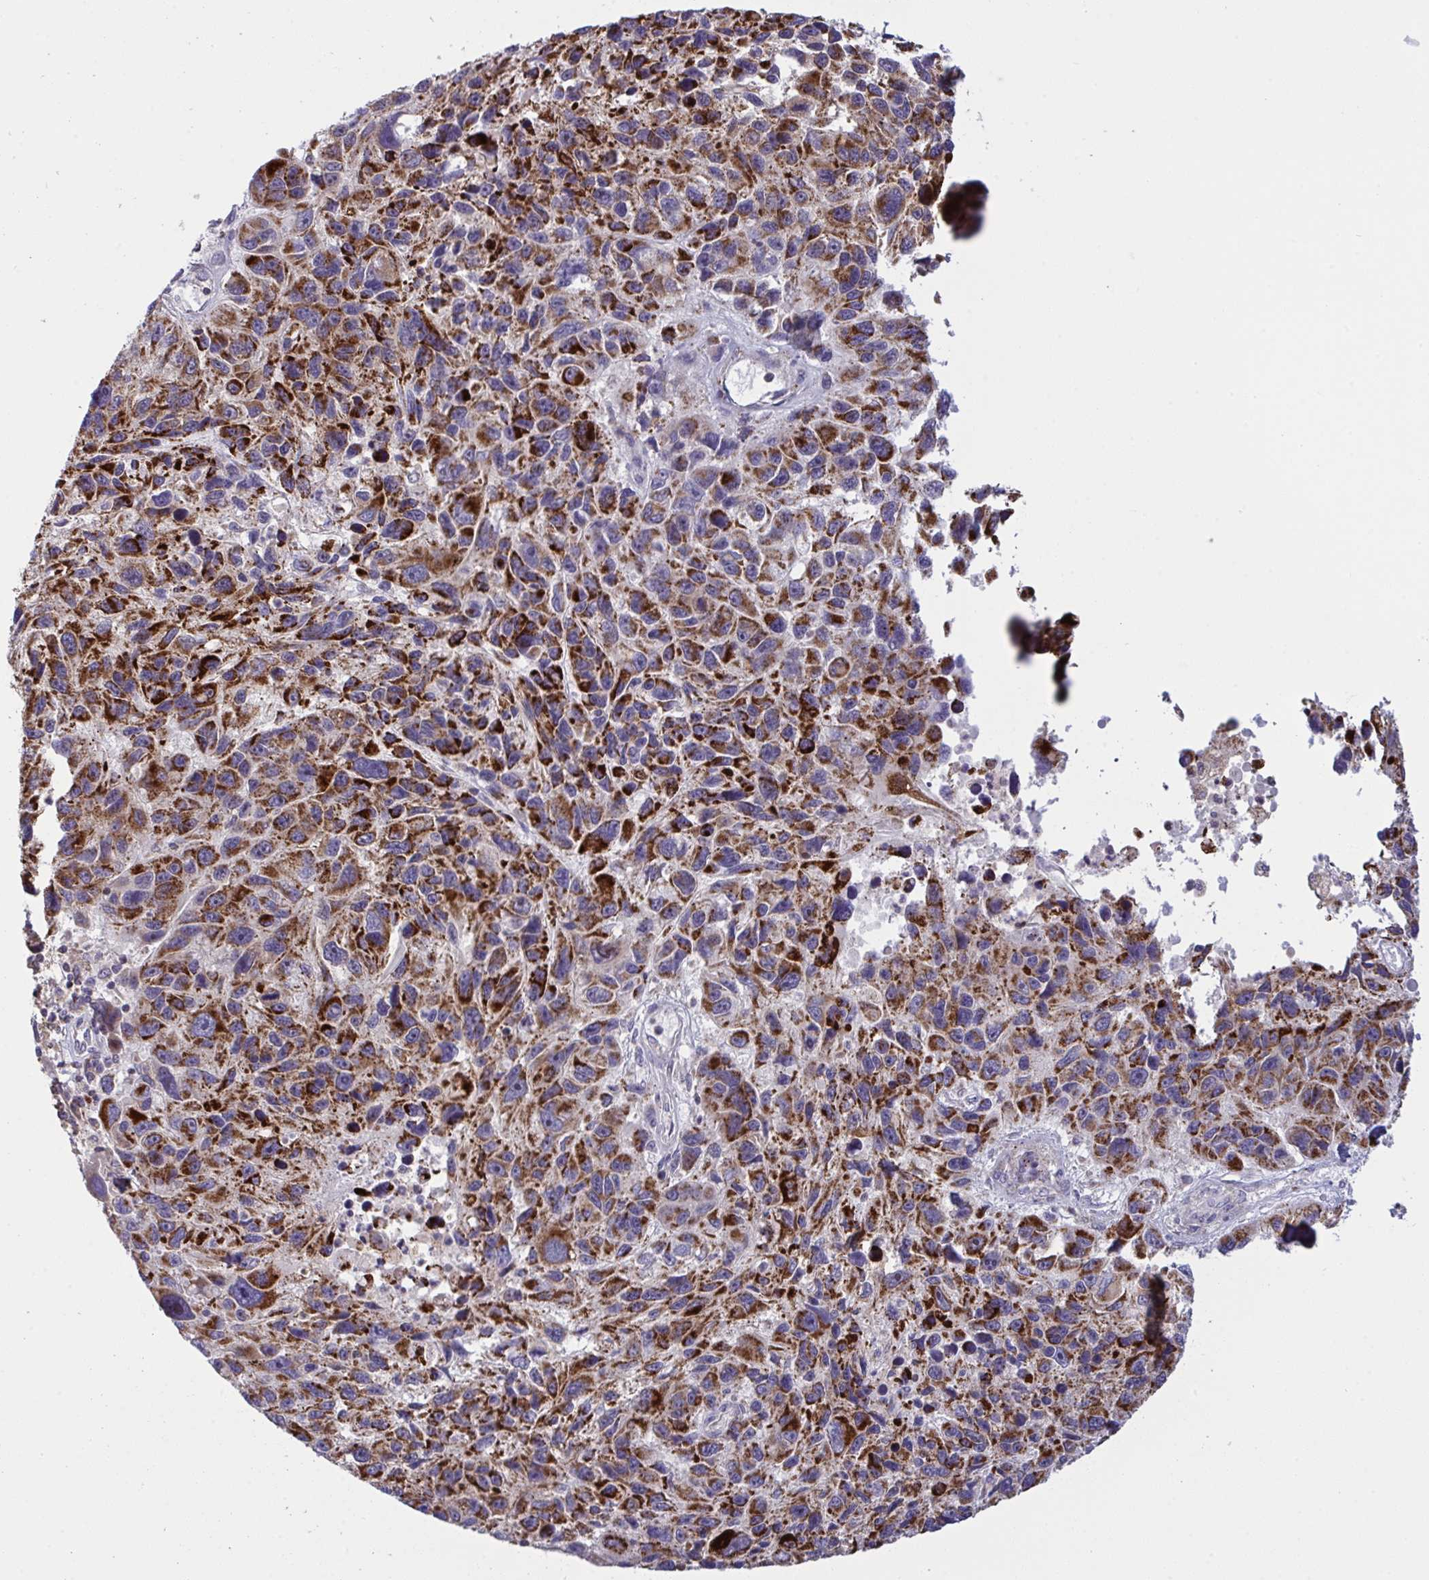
{"staining": {"intensity": "strong", "quantity": ">75%", "location": "cytoplasmic/membranous"}, "tissue": "melanoma", "cell_type": "Tumor cells", "image_type": "cancer", "snomed": [{"axis": "morphology", "description": "Malignant melanoma, NOS"}, {"axis": "topography", "description": "Skin"}], "caption": "The micrograph demonstrates staining of melanoma, revealing strong cytoplasmic/membranous protein positivity (brown color) within tumor cells.", "gene": "MICOS10", "patient": {"sex": "male", "age": 53}}